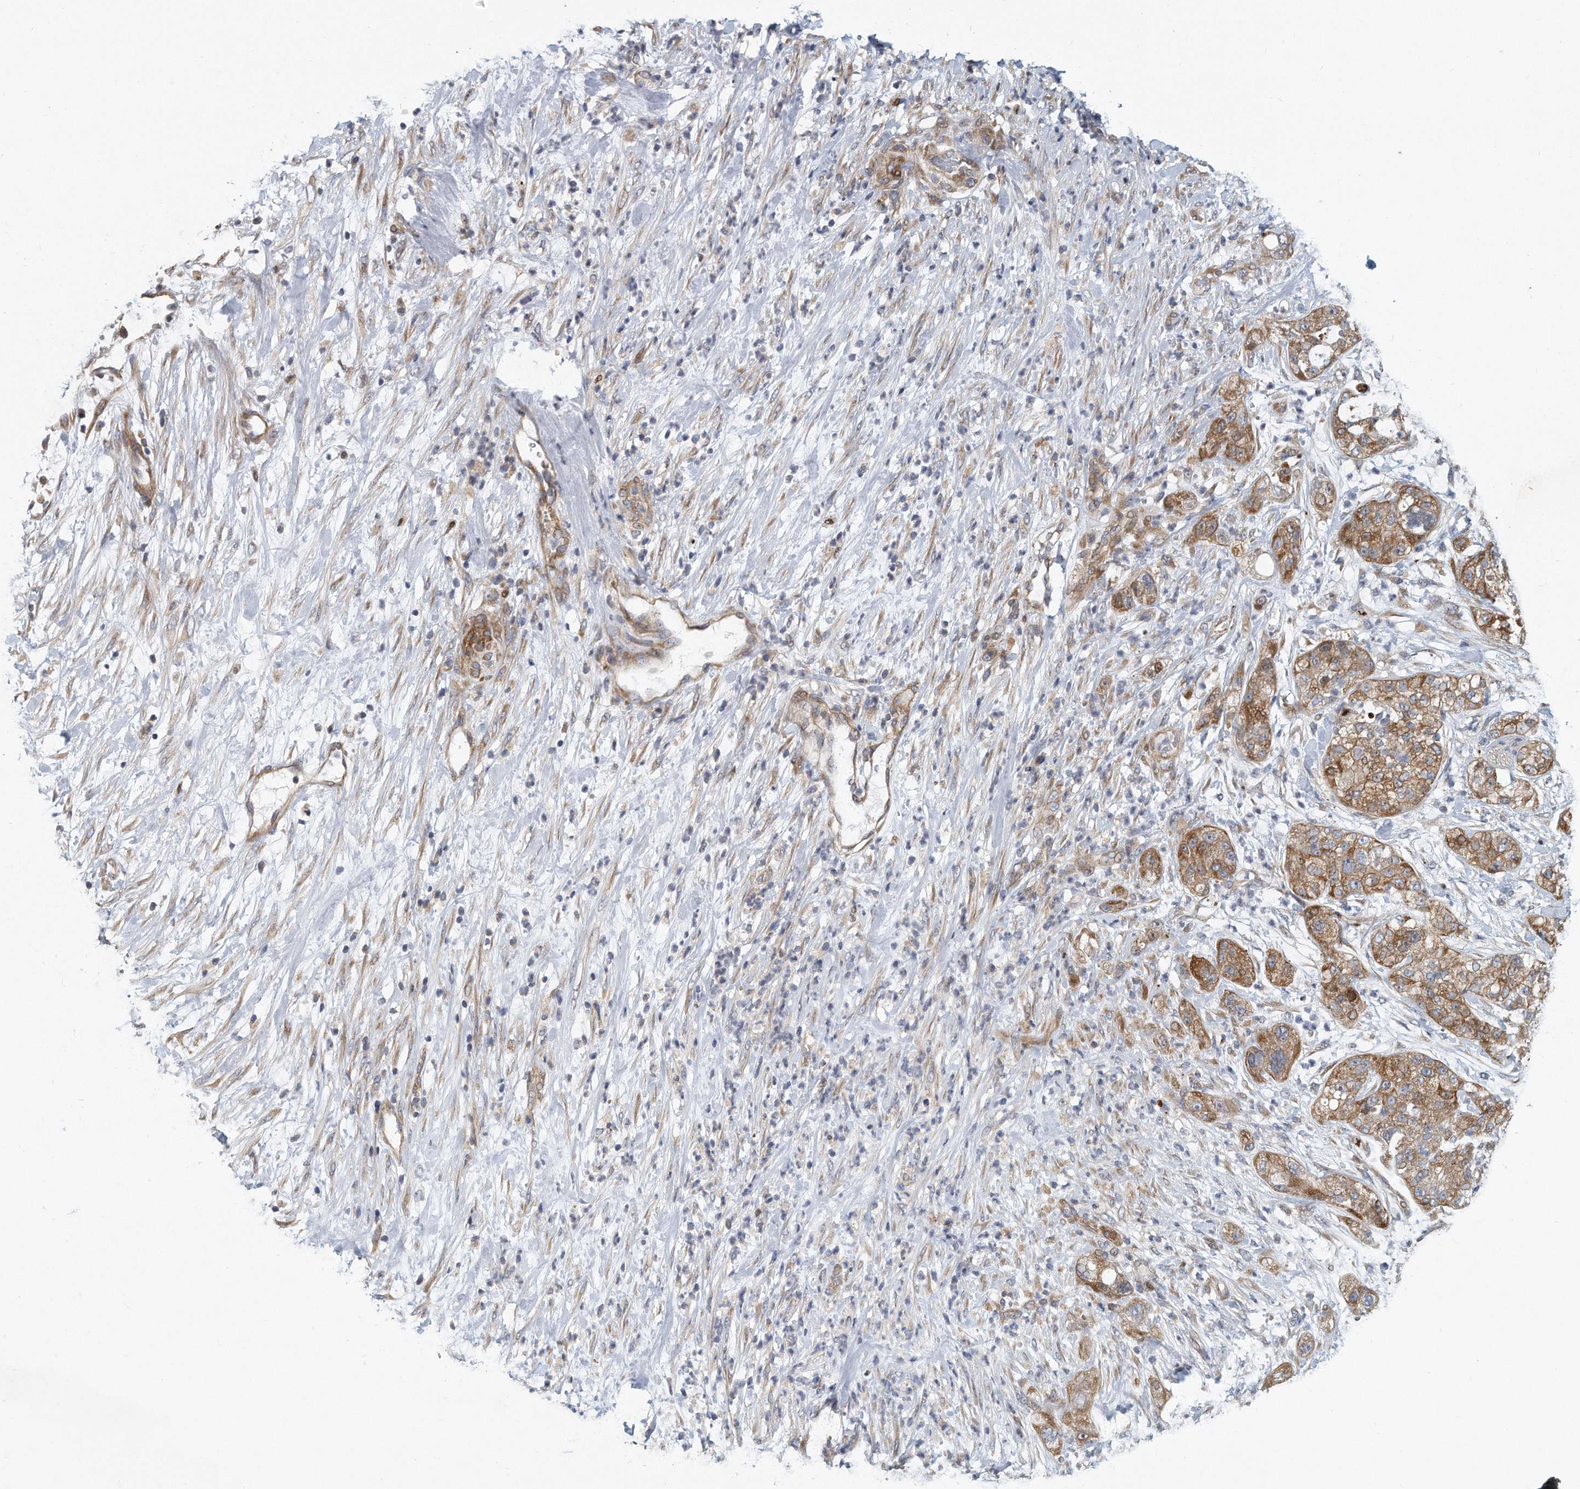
{"staining": {"intensity": "moderate", "quantity": ">75%", "location": "cytoplasmic/membranous"}, "tissue": "pancreatic cancer", "cell_type": "Tumor cells", "image_type": "cancer", "snomed": [{"axis": "morphology", "description": "Adenocarcinoma, NOS"}, {"axis": "topography", "description": "Pancreas"}], "caption": "Moderate cytoplasmic/membranous positivity for a protein is identified in approximately >75% of tumor cells of pancreatic cancer (adenocarcinoma) using immunohistochemistry.", "gene": "PCDH8", "patient": {"sex": "female", "age": 78}}